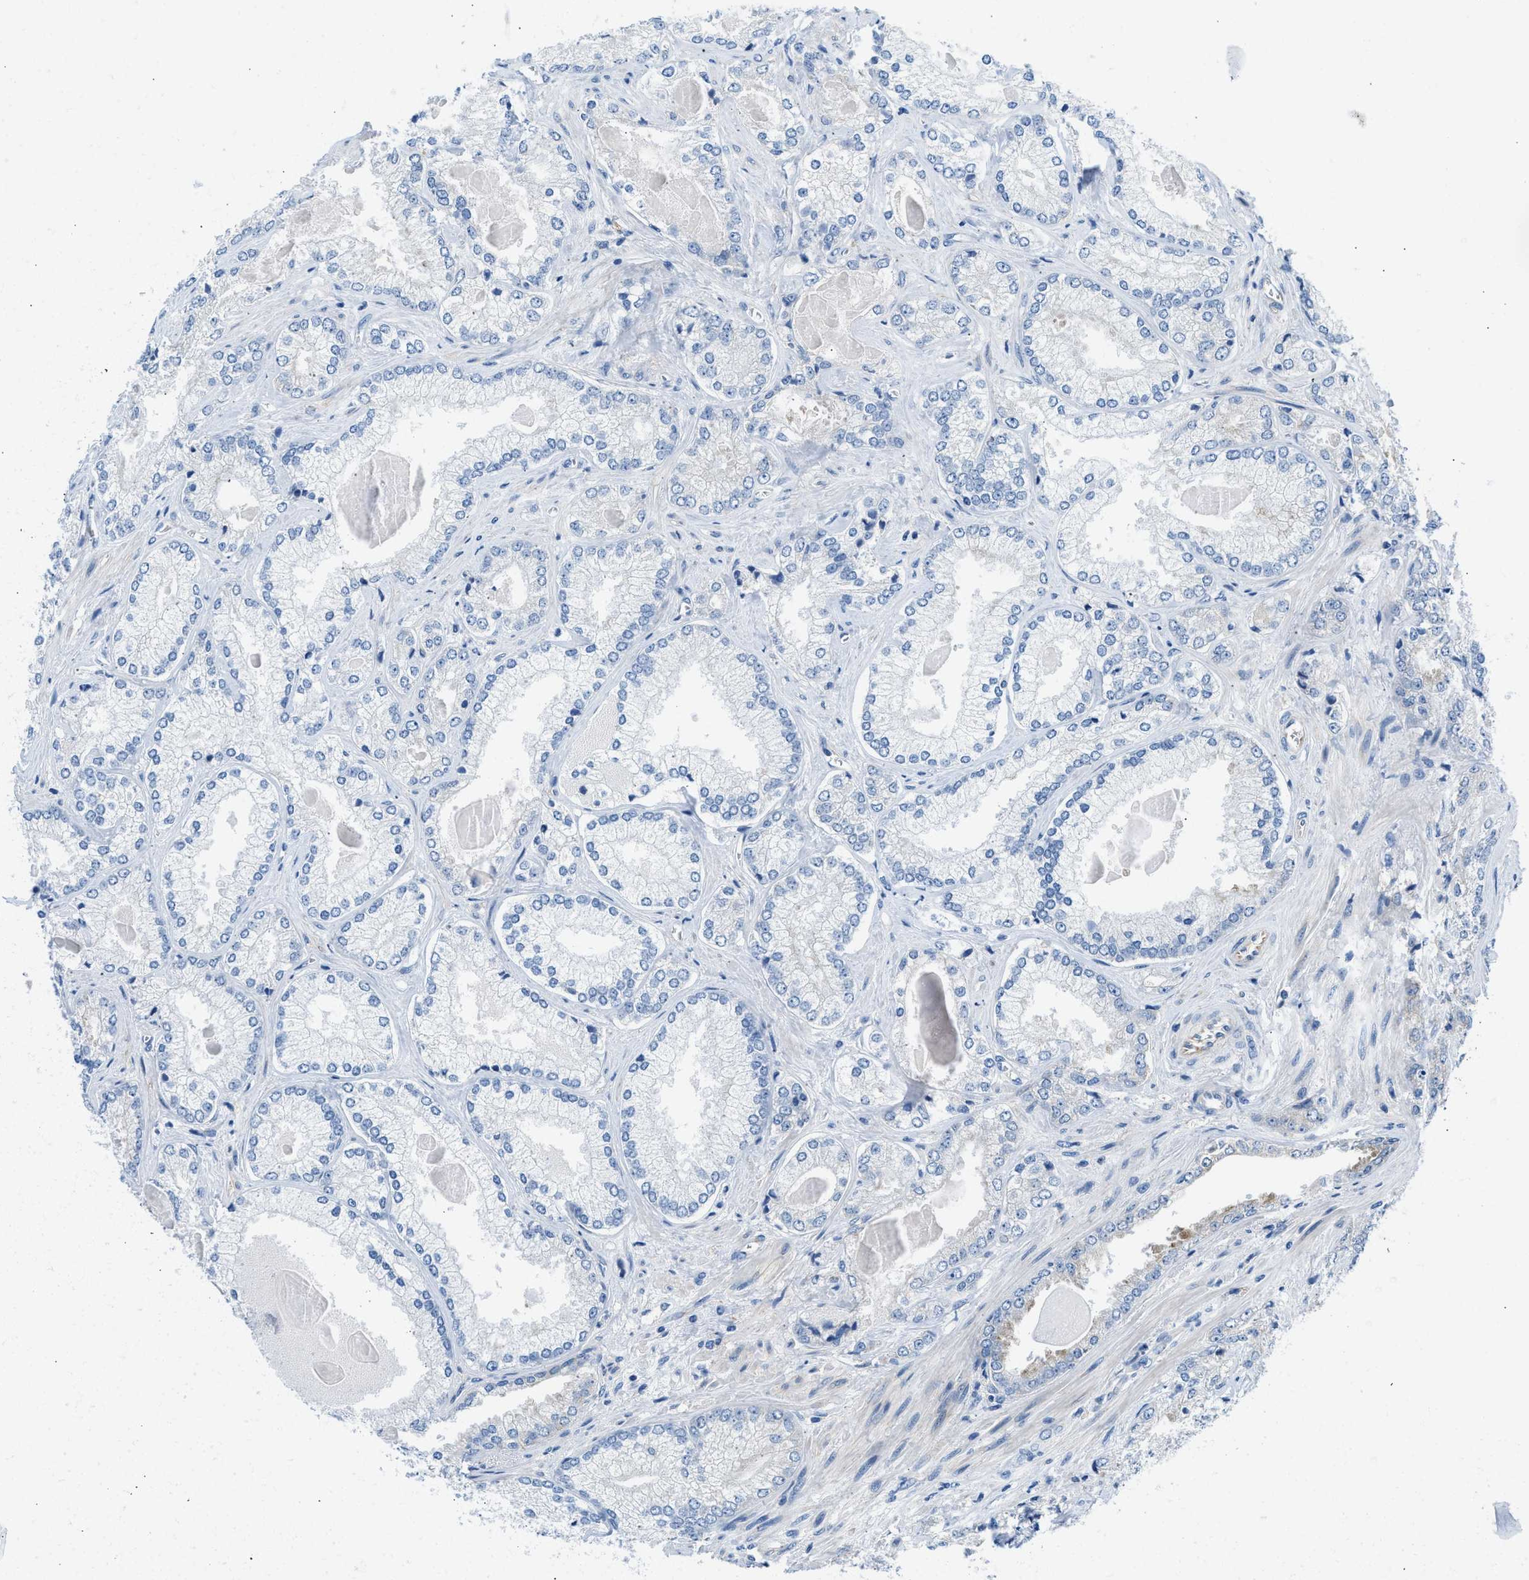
{"staining": {"intensity": "negative", "quantity": "none", "location": "none"}, "tissue": "prostate cancer", "cell_type": "Tumor cells", "image_type": "cancer", "snomed": [{"axis": "morphology", "description": "Adenocarcinoma, Low grade"}, {"axis": "topography", "description": "Prostate"}], "caption": "An image of human adenocarcinoma (low-grade) (prostate) is negative for staining in tumor cells.", "gene": "BNC2", "patient": {"sex": "male", "age": 65}}